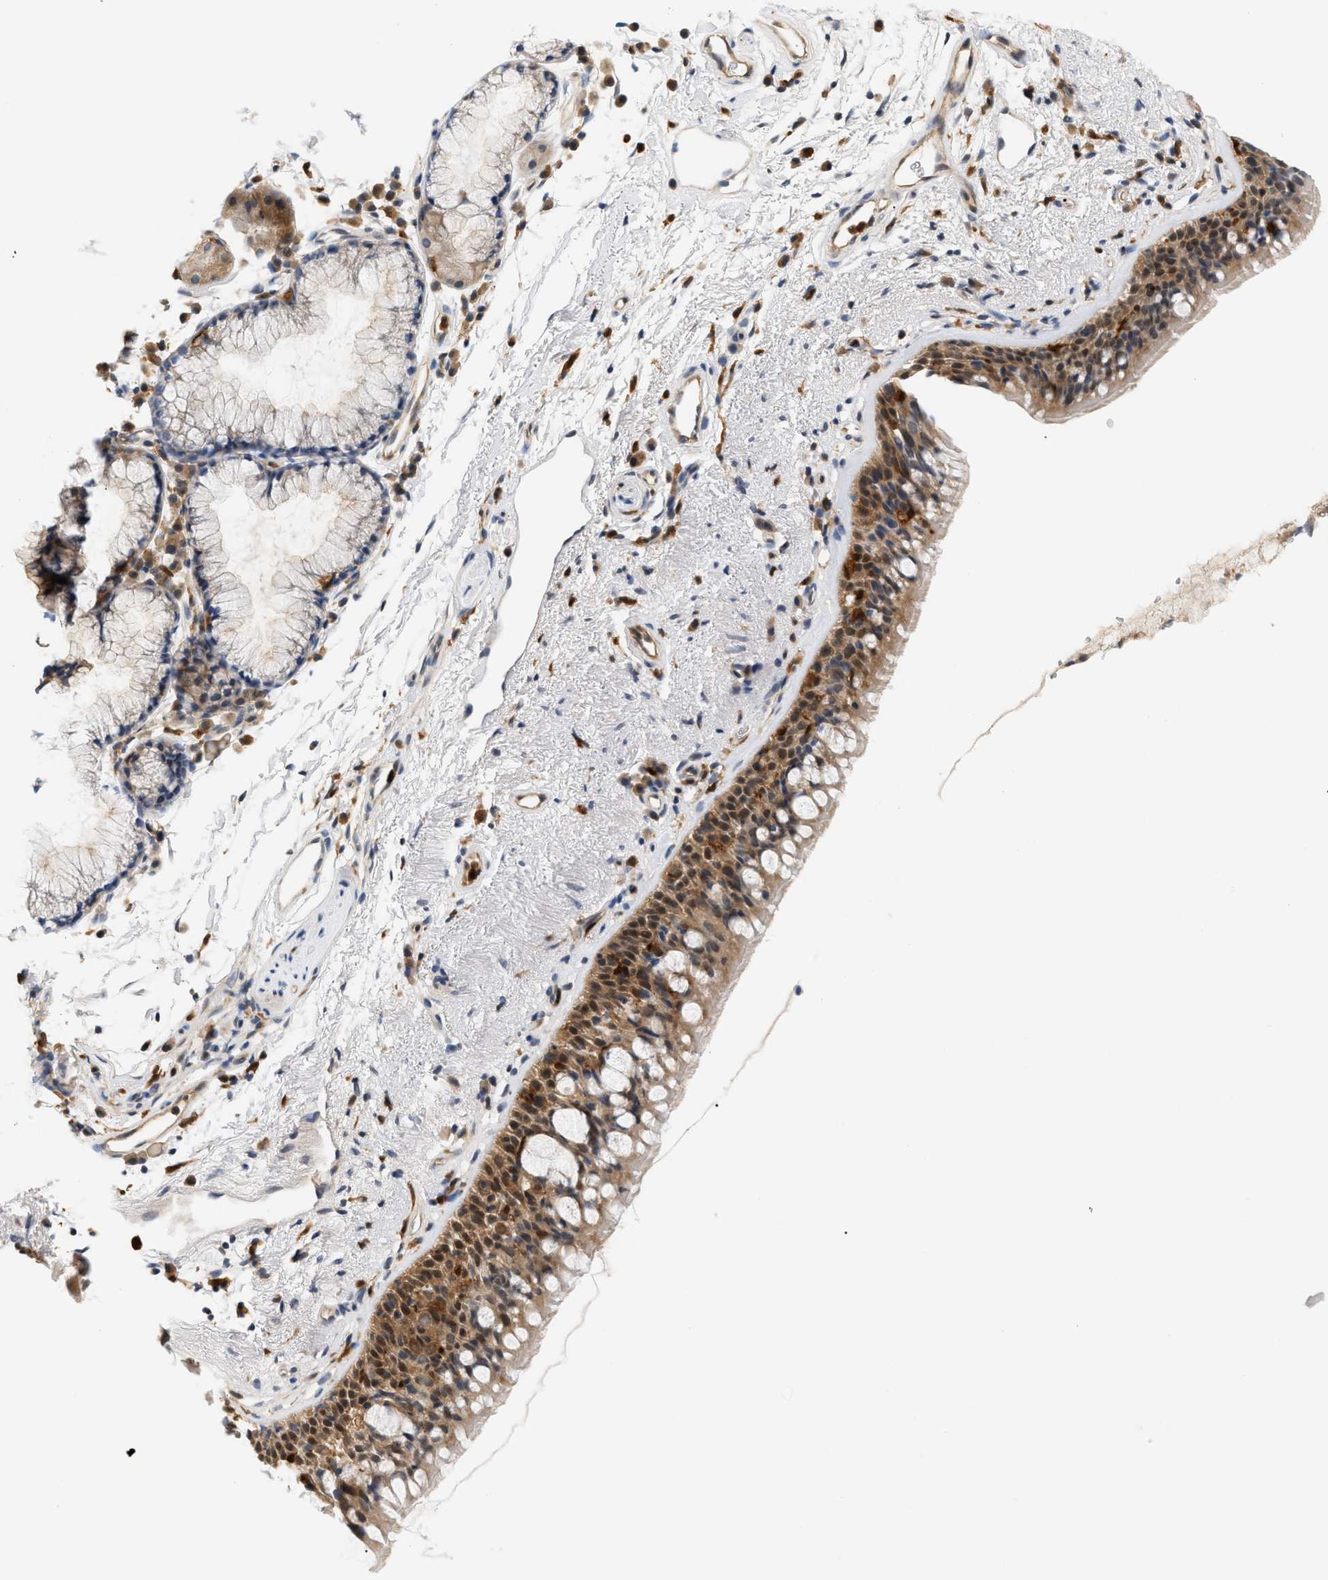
{"staining": {"intensity": "moderate", "quantity": ">75%", "location": "cytoplasmic/membranous,nuclear"}, "tissue": "bronchus", "cell_type": "Respiratory epithelial cells", "image_type": "normal", "snomed": [{"axis": "morphology", "description": "Normal tissue, NOS"}, {"axis": "topography", "description": "Bronchus"}], "caption": "Immunohistochemistry (IHC) photomicrograph of unremarkable bronchus stained for a protein (brown), which demonstrates medium levels of moderate cytoplasmic/membranous,nuclear positivity in about >75% of respiratory epithelial cells.", "gene": "PYCARD", "patient": {"sex": "female", "age": 54}}